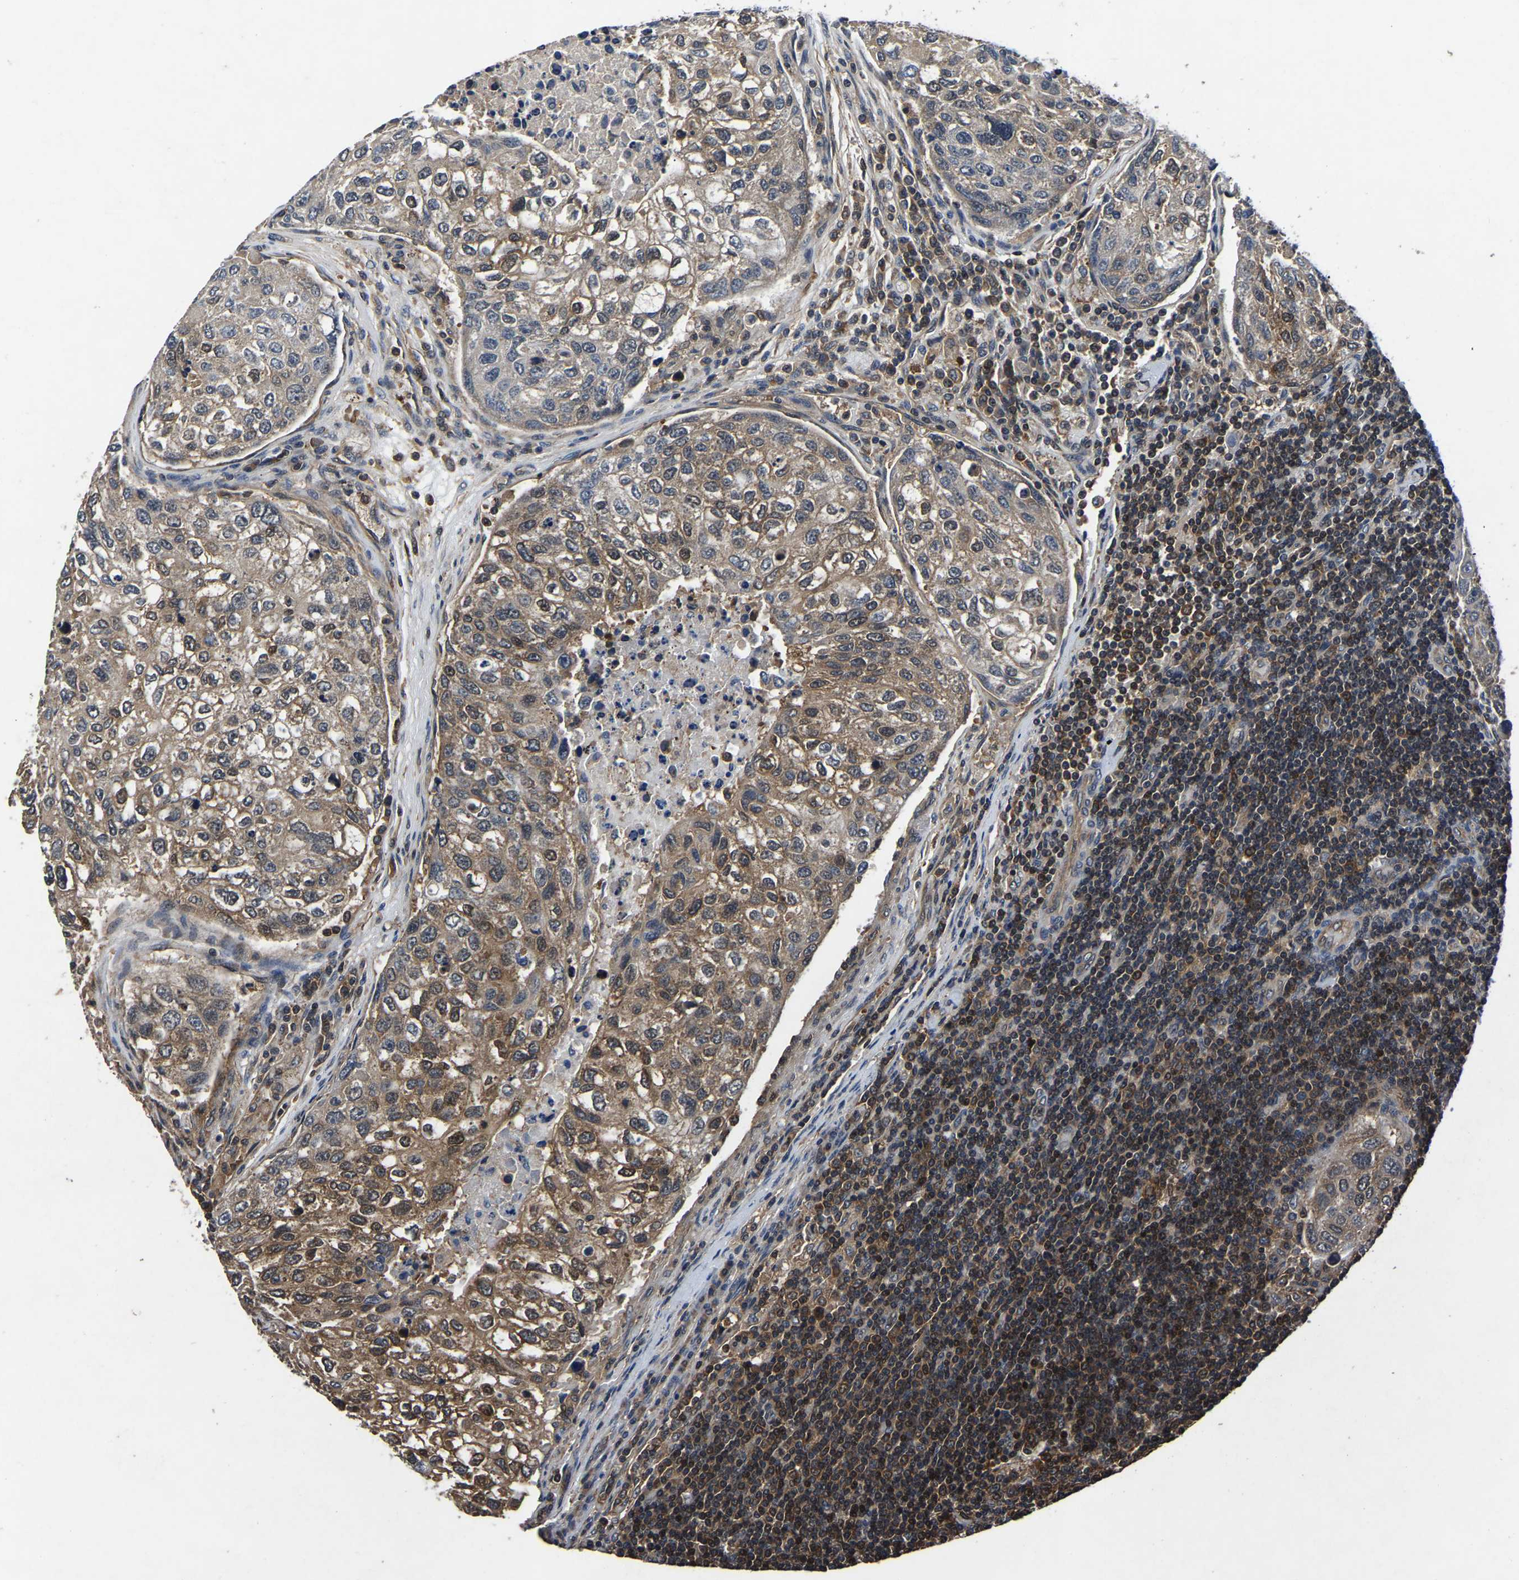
{"staining": {"intensity": "moderate", "quantity": "25%-75%", "location": "cytoplasmic/membranous"}, "tissue": "urothelial cancer", "cell_type": "Tumor cells", "image_type": "cancer", "snomed": [{"axis": "morphology", "description": "Urothelial carcinoma, High grade"}, {"axis": "topography", "description": "Lymph node"}, {"axis": "topography", "description": "Urinary bladder"}], "caption": "Urothelial cancer tissue reveals moderate cytoplasmic/membranous expression in approximately 25%-75% of tumor cells, visualized by immunohistochemistry. (DAB (3,3'-diaminobenzidine) = brown stain, brightfield microscopy at high magnification).", "gene": "FGD5", "patient": {"sex": "male", "age": 51}}